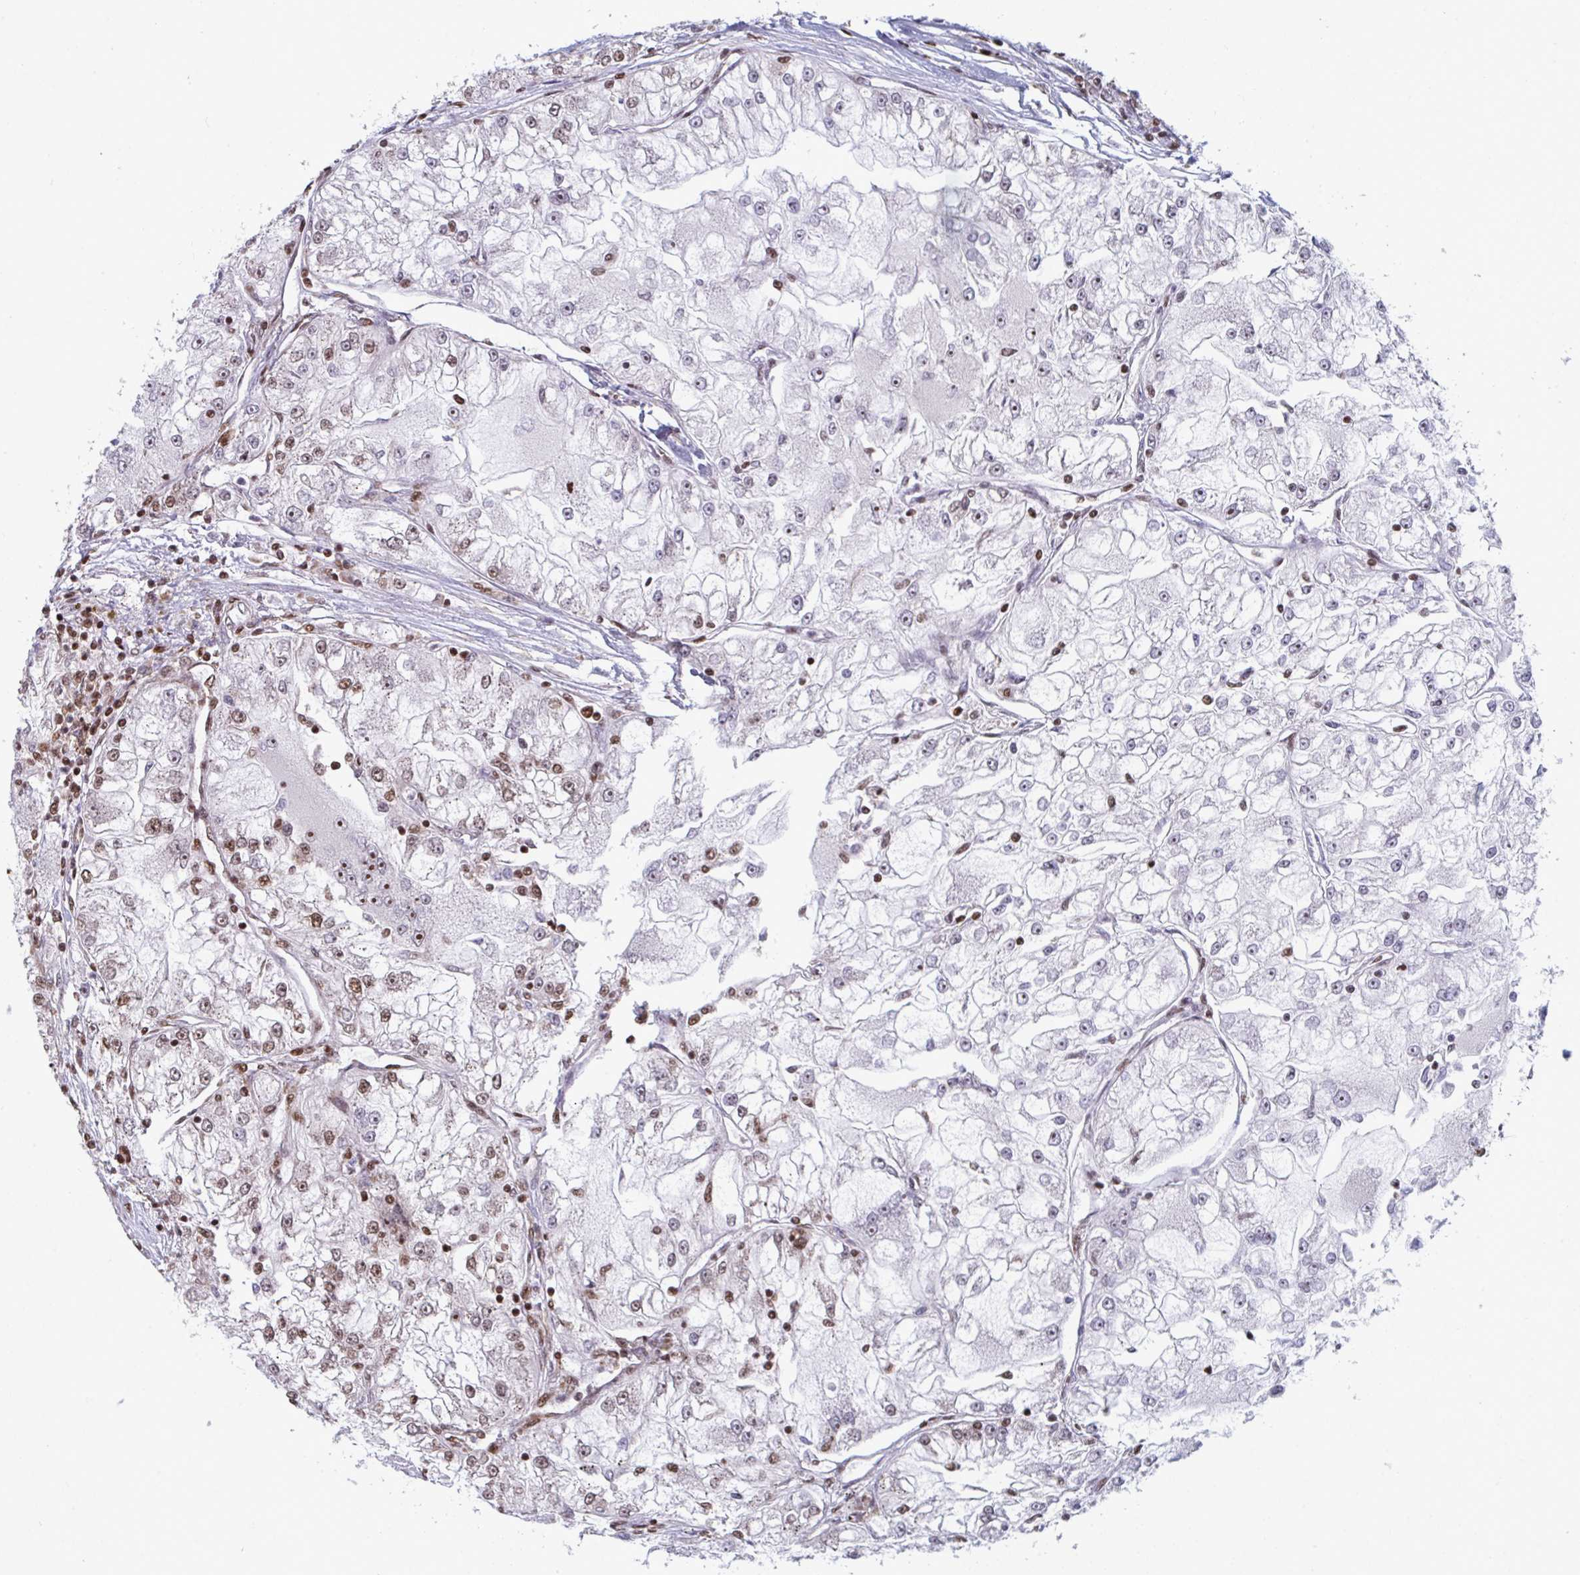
{"staining": {"intensity": "moderate", "quantity": "25%-75%", "location": "nuclear"}, "tissue": "renal cancer", "cell_type": "Tumor cells", "image_type": "cancer", "snomed": [{"axis": "morphology", "description": "Adenocarcinoma, NOS"}, {"axis": "topography", "description": "Kidney"}], "caption": "High-magnification brightfield microscopy of adenocarcinoma (renal) stained with DAB (brown) and counterstained with hematoxylin (blue). tumor cells exhibit moderate nuclear staining is appreciated in approximately25%-75% of cells.", "gene": "GAR1", "patient": {"sex": "female", "age": 72}}